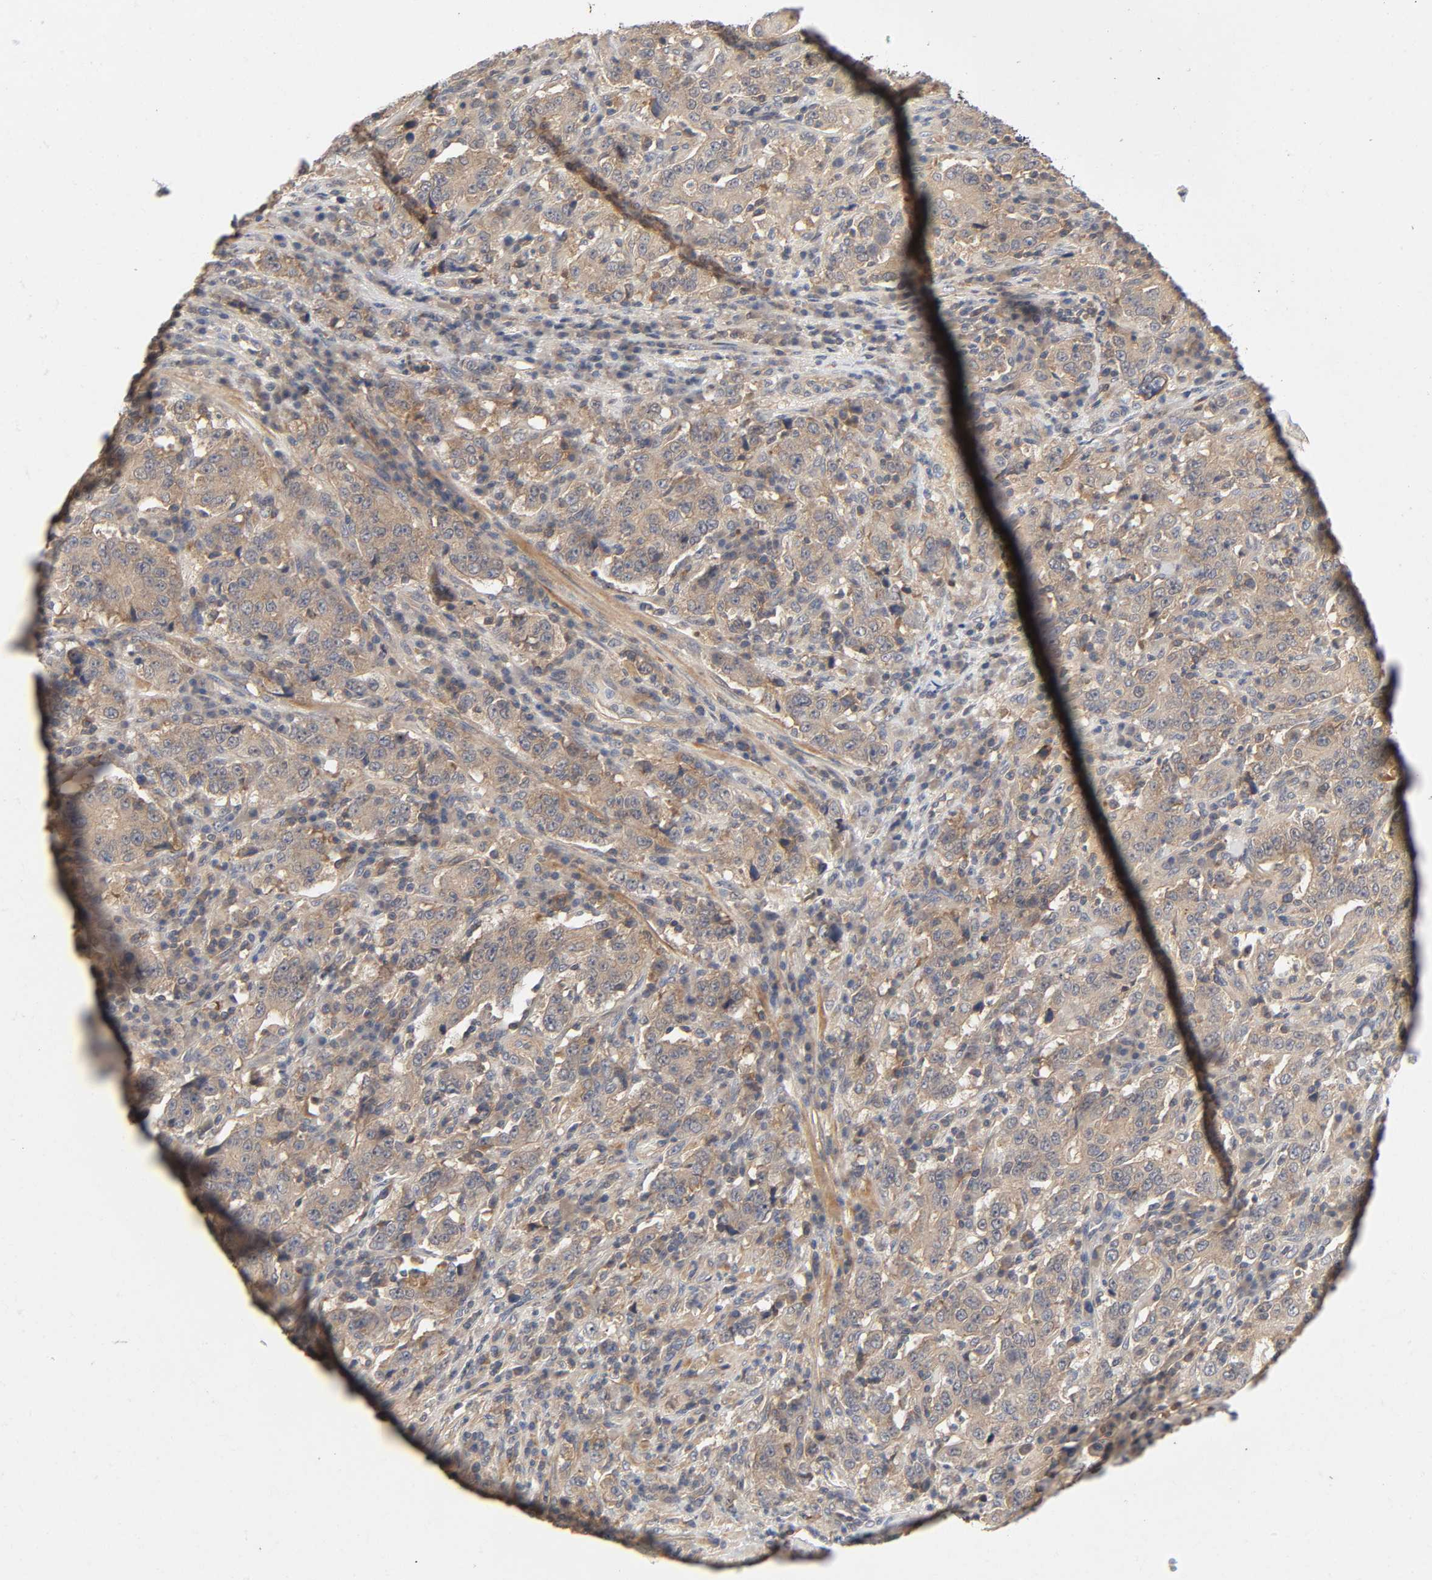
{"staining": {"intensity": "moderate", "quantity": ">75%", "location": "cytoplasmic/membranous"}, "tissue": "stomach cancer", "cell_type": "Tumor cells", "image_type": "cancer", "snomed": [{"axis": "morphology", "description": "Normal tissue, NOS"}, {"axis": "morphology", "description": "Adenocarcinoma, NOS"}, {"axis": "topography", "description": "Stomach, upper"}, {"axis": "topography", "description": "Stomach"}], "caption": "A medium amount of moderate cytoplasmic/membranous staining is seen in approximately >75% of tumor cells in stomach cancer tissue.", "gene": "CPB2", "patient": {"sex": "male", "age": 59}}